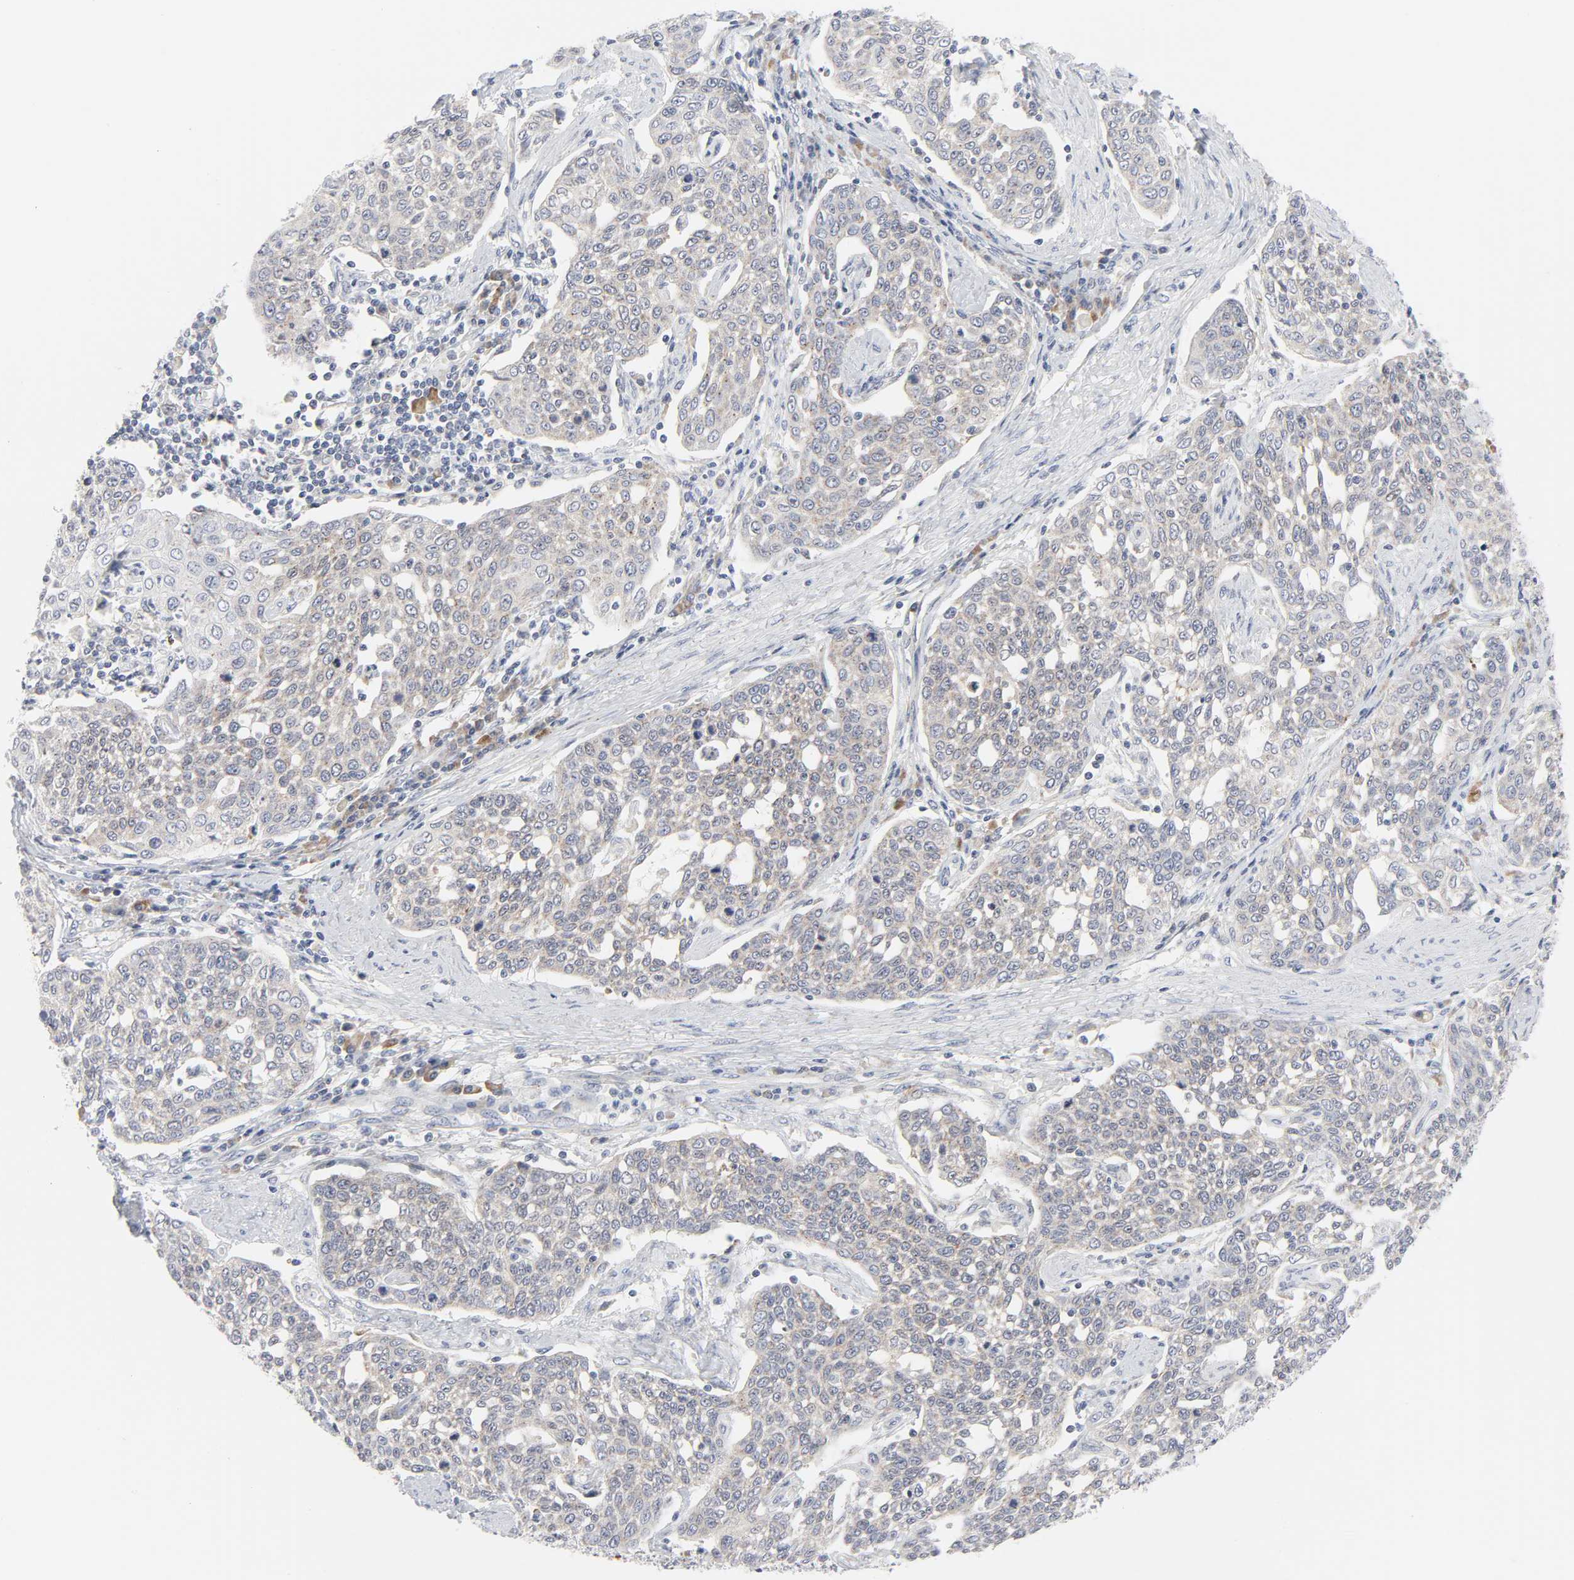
{"staining": {"intensity": "weak", "quantity": ">75%", "location": "cytoplasmic/membranous"}, "tissue": "cervical cancer", "cell_type": "Tumor cells", "image_type": "cancer", "snomed": [{"axis": "morphology", "description": "Squamous cell carcinoma, NOS"}, {"axis": "topography", "description": "Cervix"}], "caption": "High-magnification brightfield microscopy of squamous cell carcinoma (cervical) stained with DAB (brown) and counterstained with hematoxylin (blue). tumor cells exhibit weak cytoplasmic/membranous staining is identified in approximately>75% of cells. Using DAB (brown) and hematoxylin (blue) stains, captured at high magnification using brightfield microscopy.", "gene": "LRP6", "patient": {"sex": "female", "age": 34}}